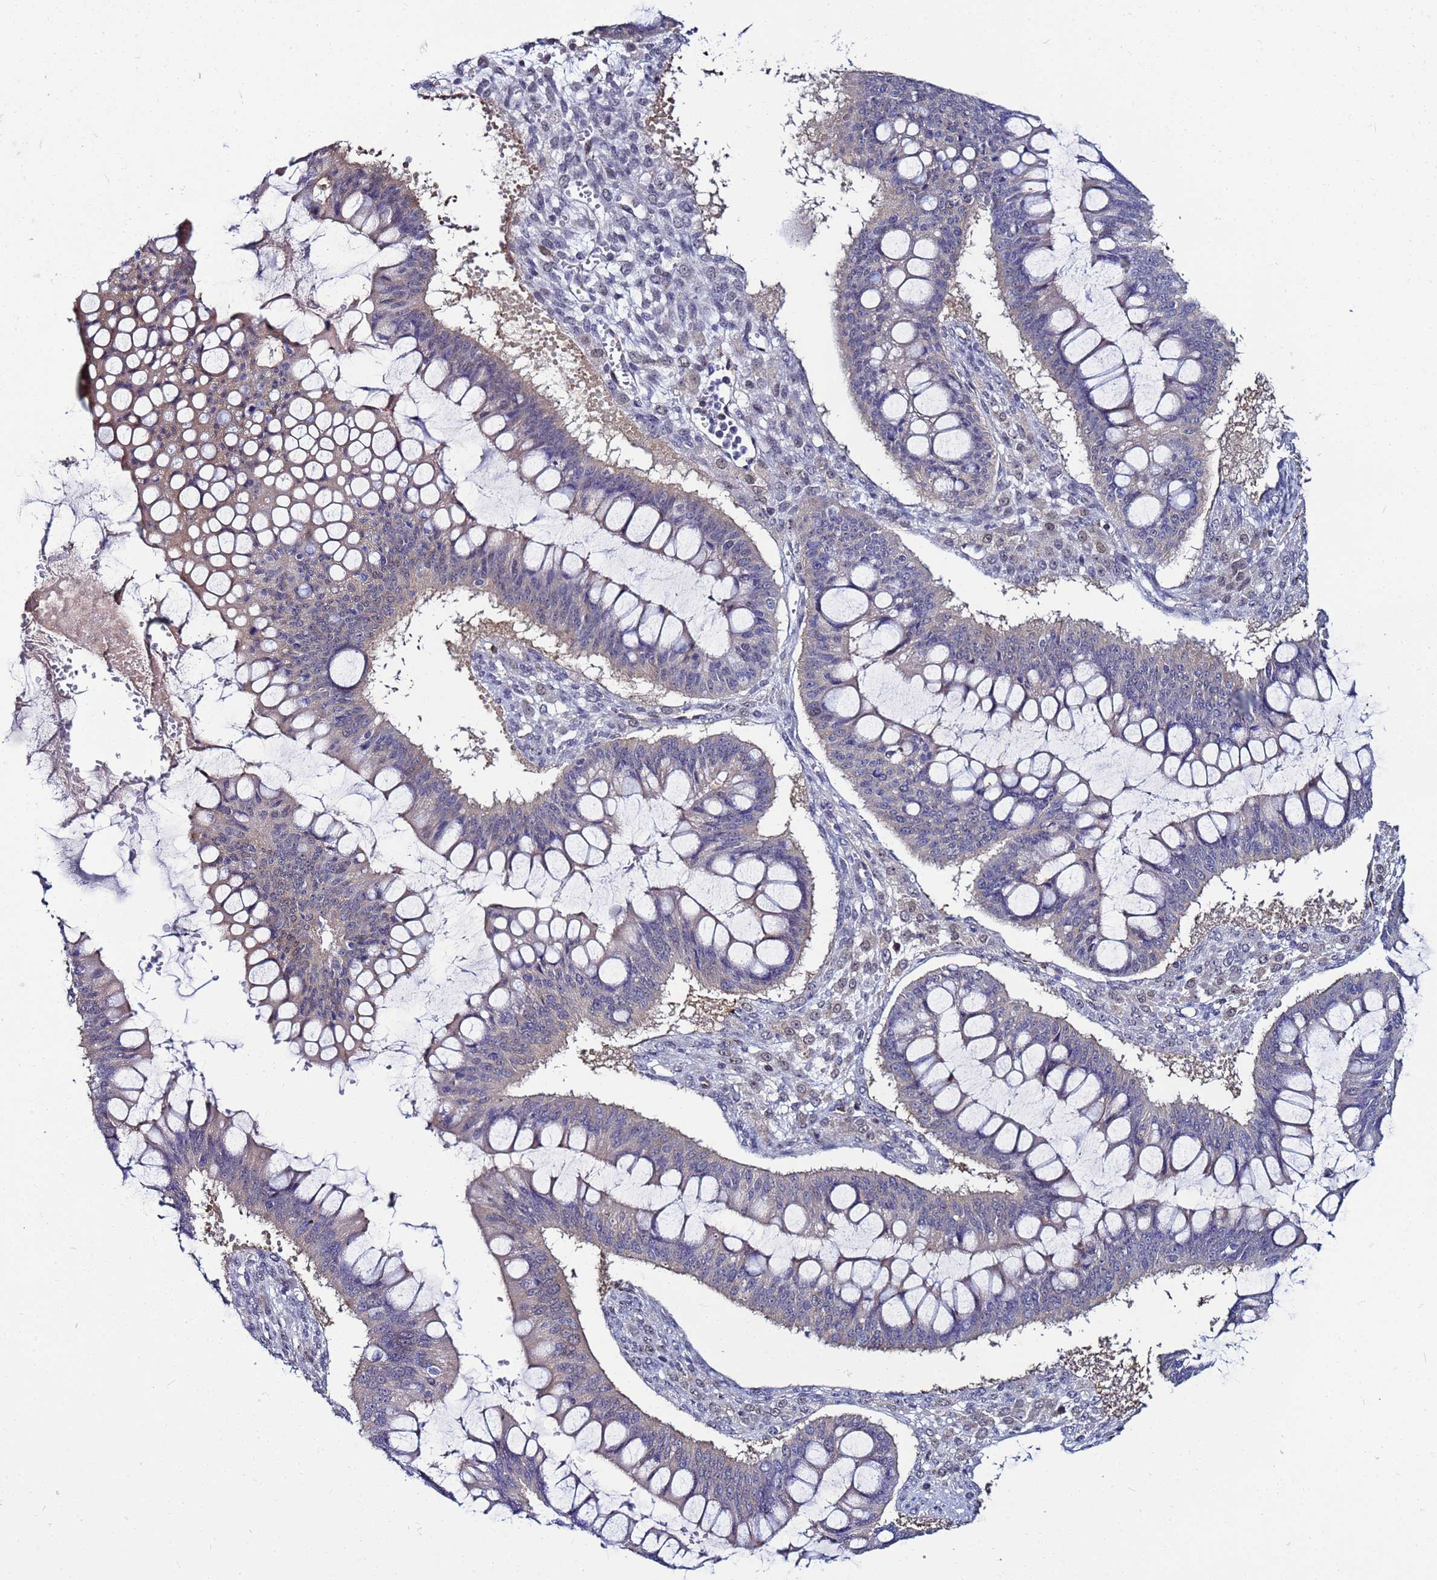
{"staining": {"intensity": "weak", "quantity": "<25%", "location": "cytoplasmic/membranous"}, "tissue": "ovarian cancer", "cell_type": "Tumor cells", "image_type": "cancer", "snomed": [{"axis": "morphology", "description": "Cystadenocarcinoma, mucinous, NOS"}, {"axis": "topography", "description": "Ovary"}], "caption": "Histopathology image shows no protein staining in tumor cells of mucinous cystadenocarcinoma (ovarian) tissue.", "gene": "SLC25A37", "patient": {"sex": "female", "age": 73}}